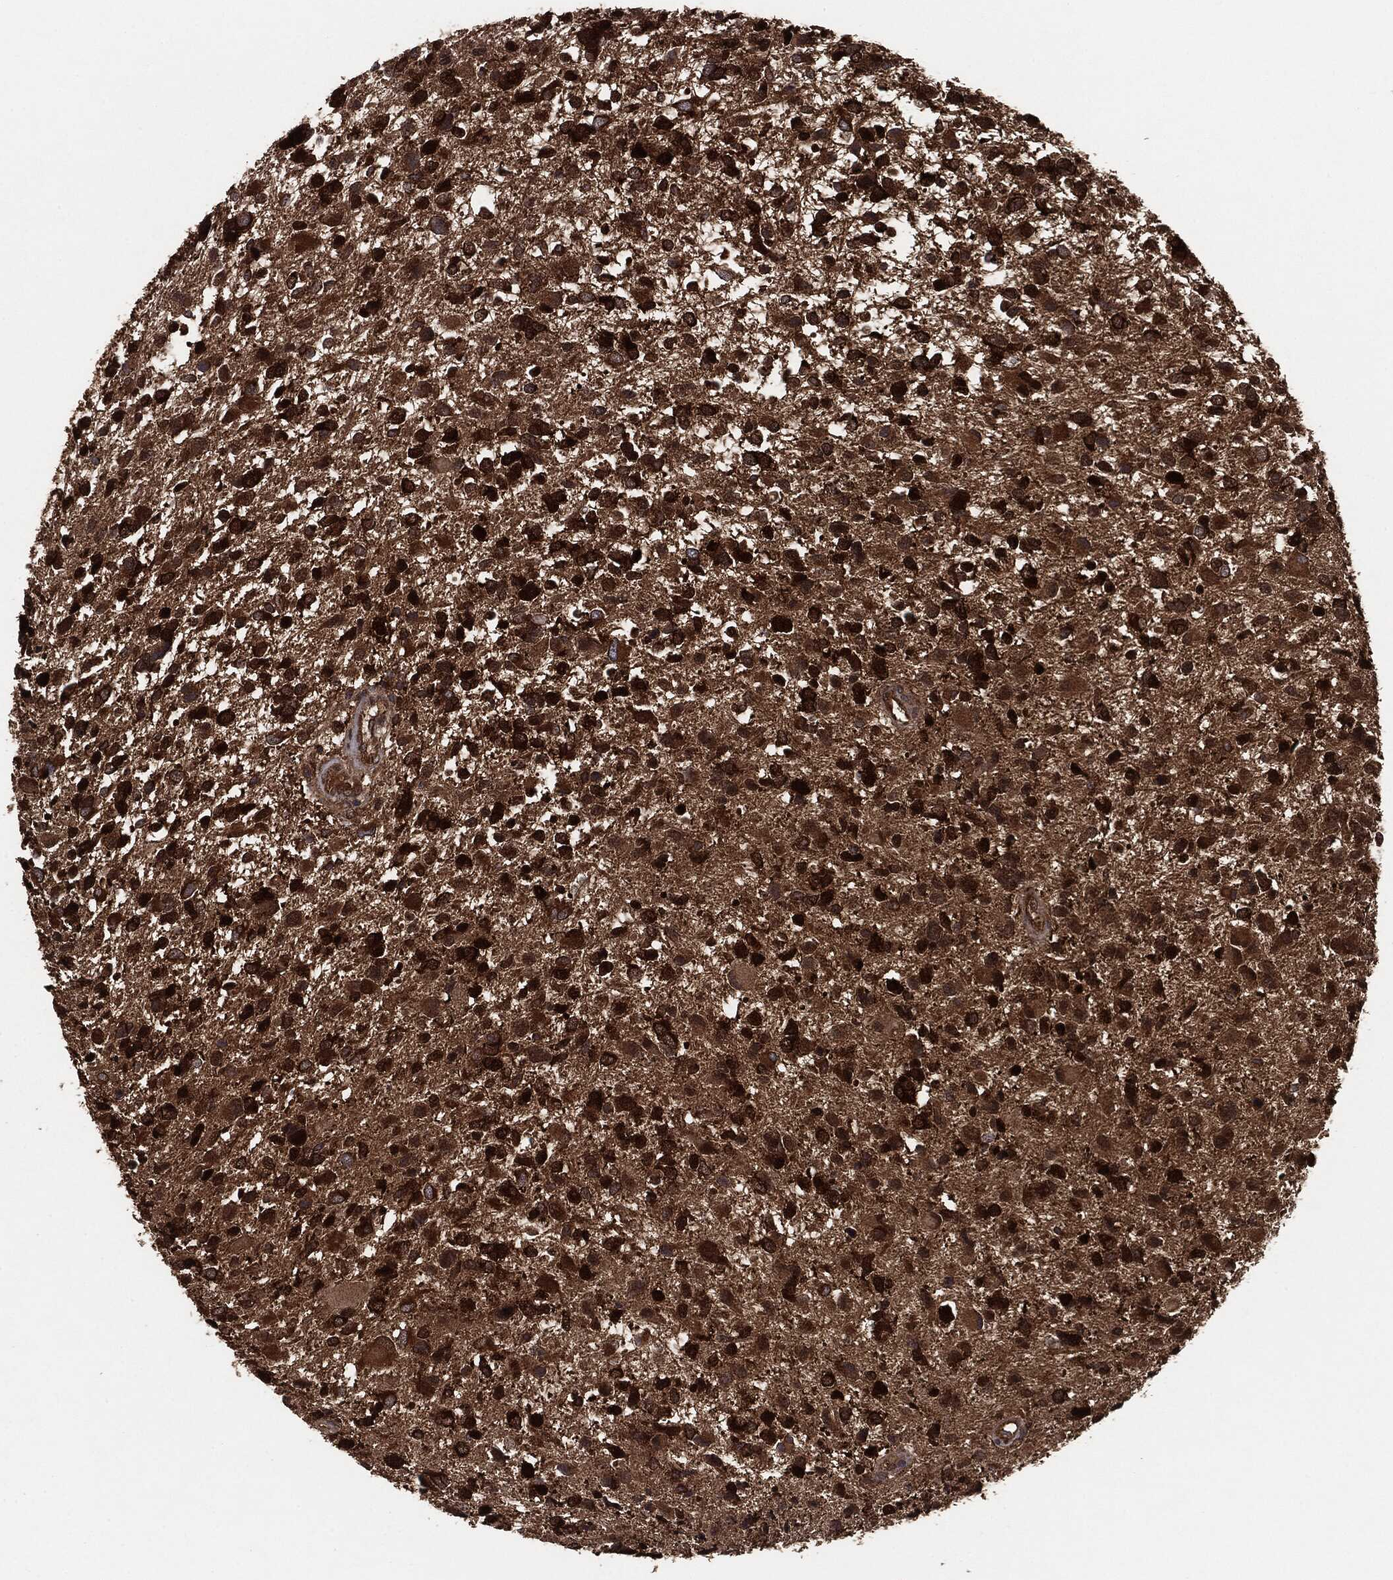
{"staining": {"intensity": "strong", "quantity": ">75%", "location": "cytoplasmic/membranous"}, "tissue": "glioma", "cell_type": "Tumor cells", "image_type": "cancer", "snomed": [{"axis": "morphology", "description": "Glioma, malignant, Low grade"}, {"axis": "topography", "description": "Brain"}], "caption": "An image of malignant glioma (low-grade) stained for a protein demonstrates strong cytoplasmic/membranous brown staining in tumor cells. (DAB (3,3'-diaminobenzidine) IHC, brown staining for protein, blue staining for nuclei).", "gene": "NME1", "patient": {"sex": "female", "age": 32}}